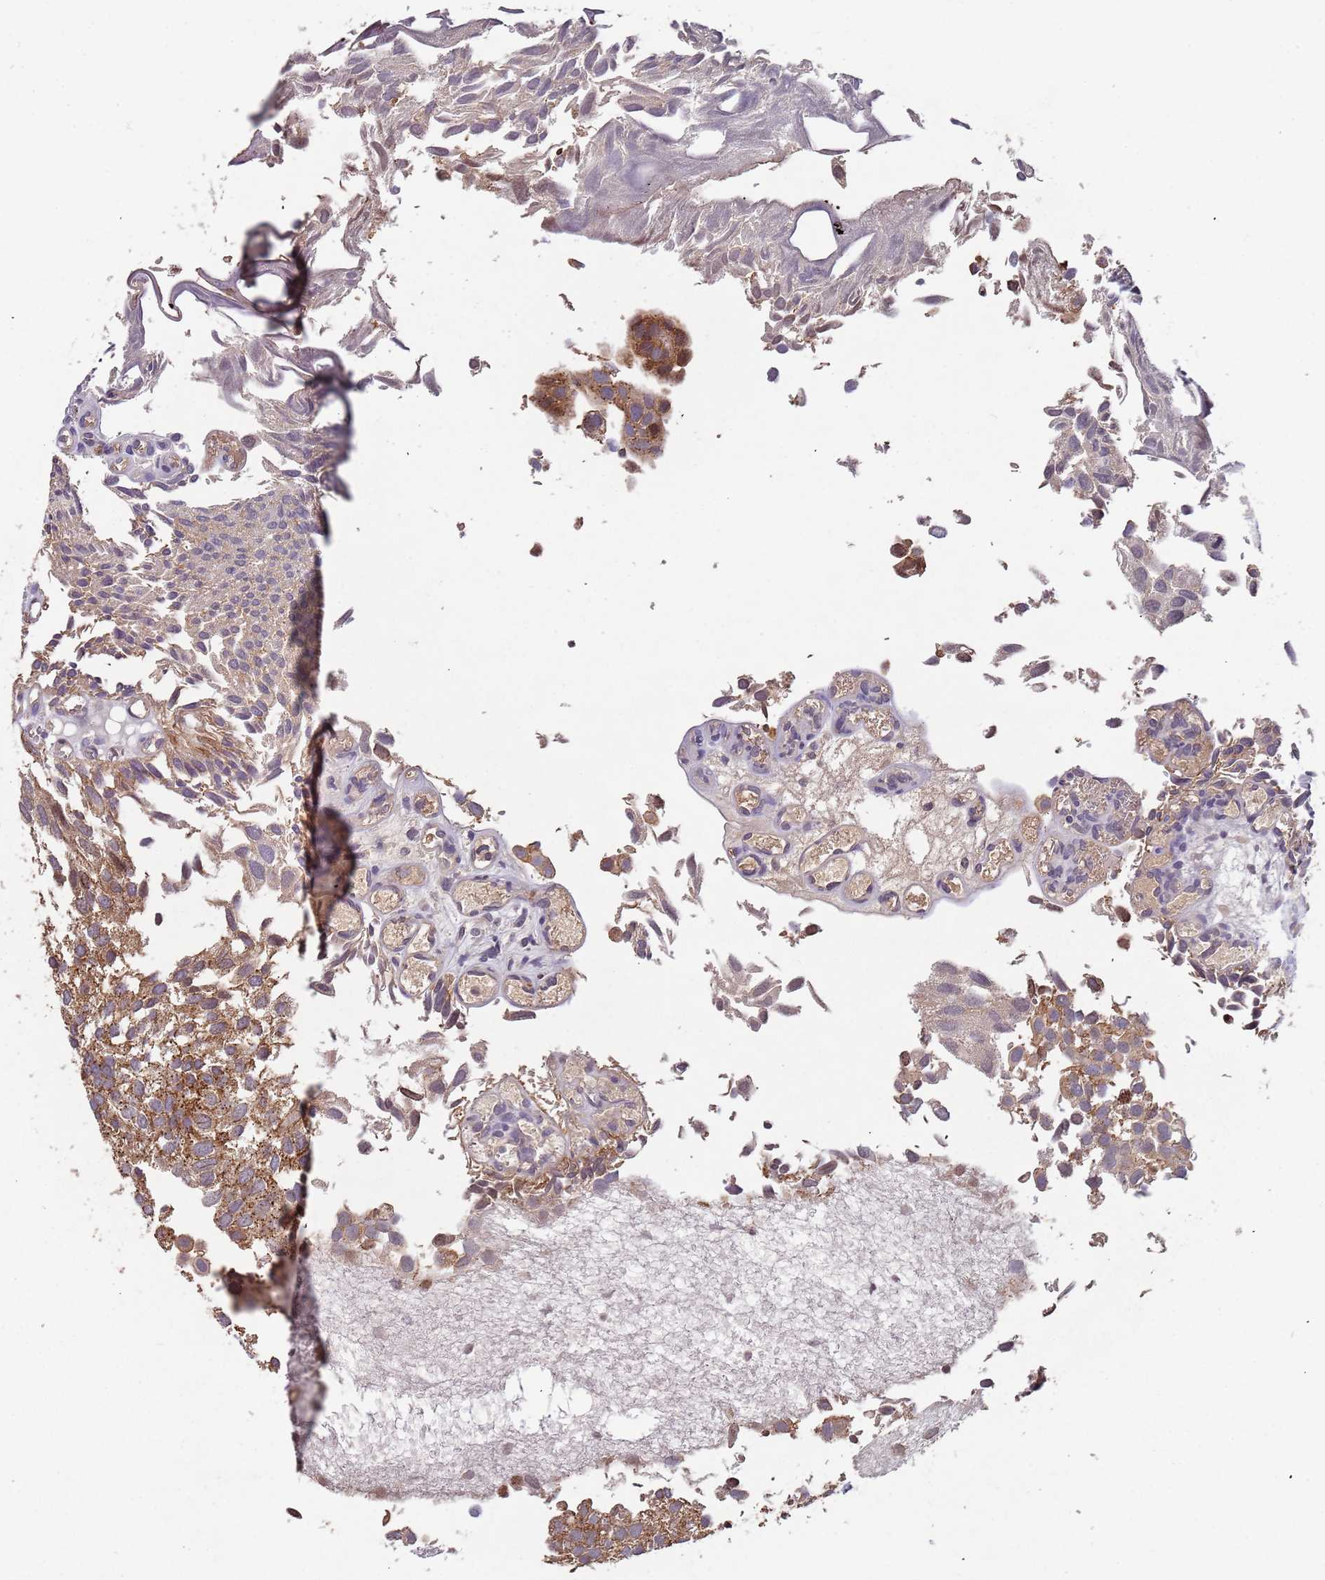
{"staining": {"intensity": "moderate", "quantity": "25%-75%", "location": "cytoplasmic/membranous"}, "tissue": "urothelial cancer", "cell_type": "Tumor cells", "image_type": "cancer", "snomed": [{"axis": "morphology", "description": "Urothelial carcinoma, Low grade"}, {"axis": "topography", "description": "Urinary bladder"}], "caption": "An immunohistochemistry (IHC) histopathology image of neoplastic tissue is shown. Protein staining in brown highlights moderate cytoplasmic/membranous positivity in urothelial cancer within tumor cells.", "gene": "KANSL1L", "patient": {"sex": "male", "age": 88}}